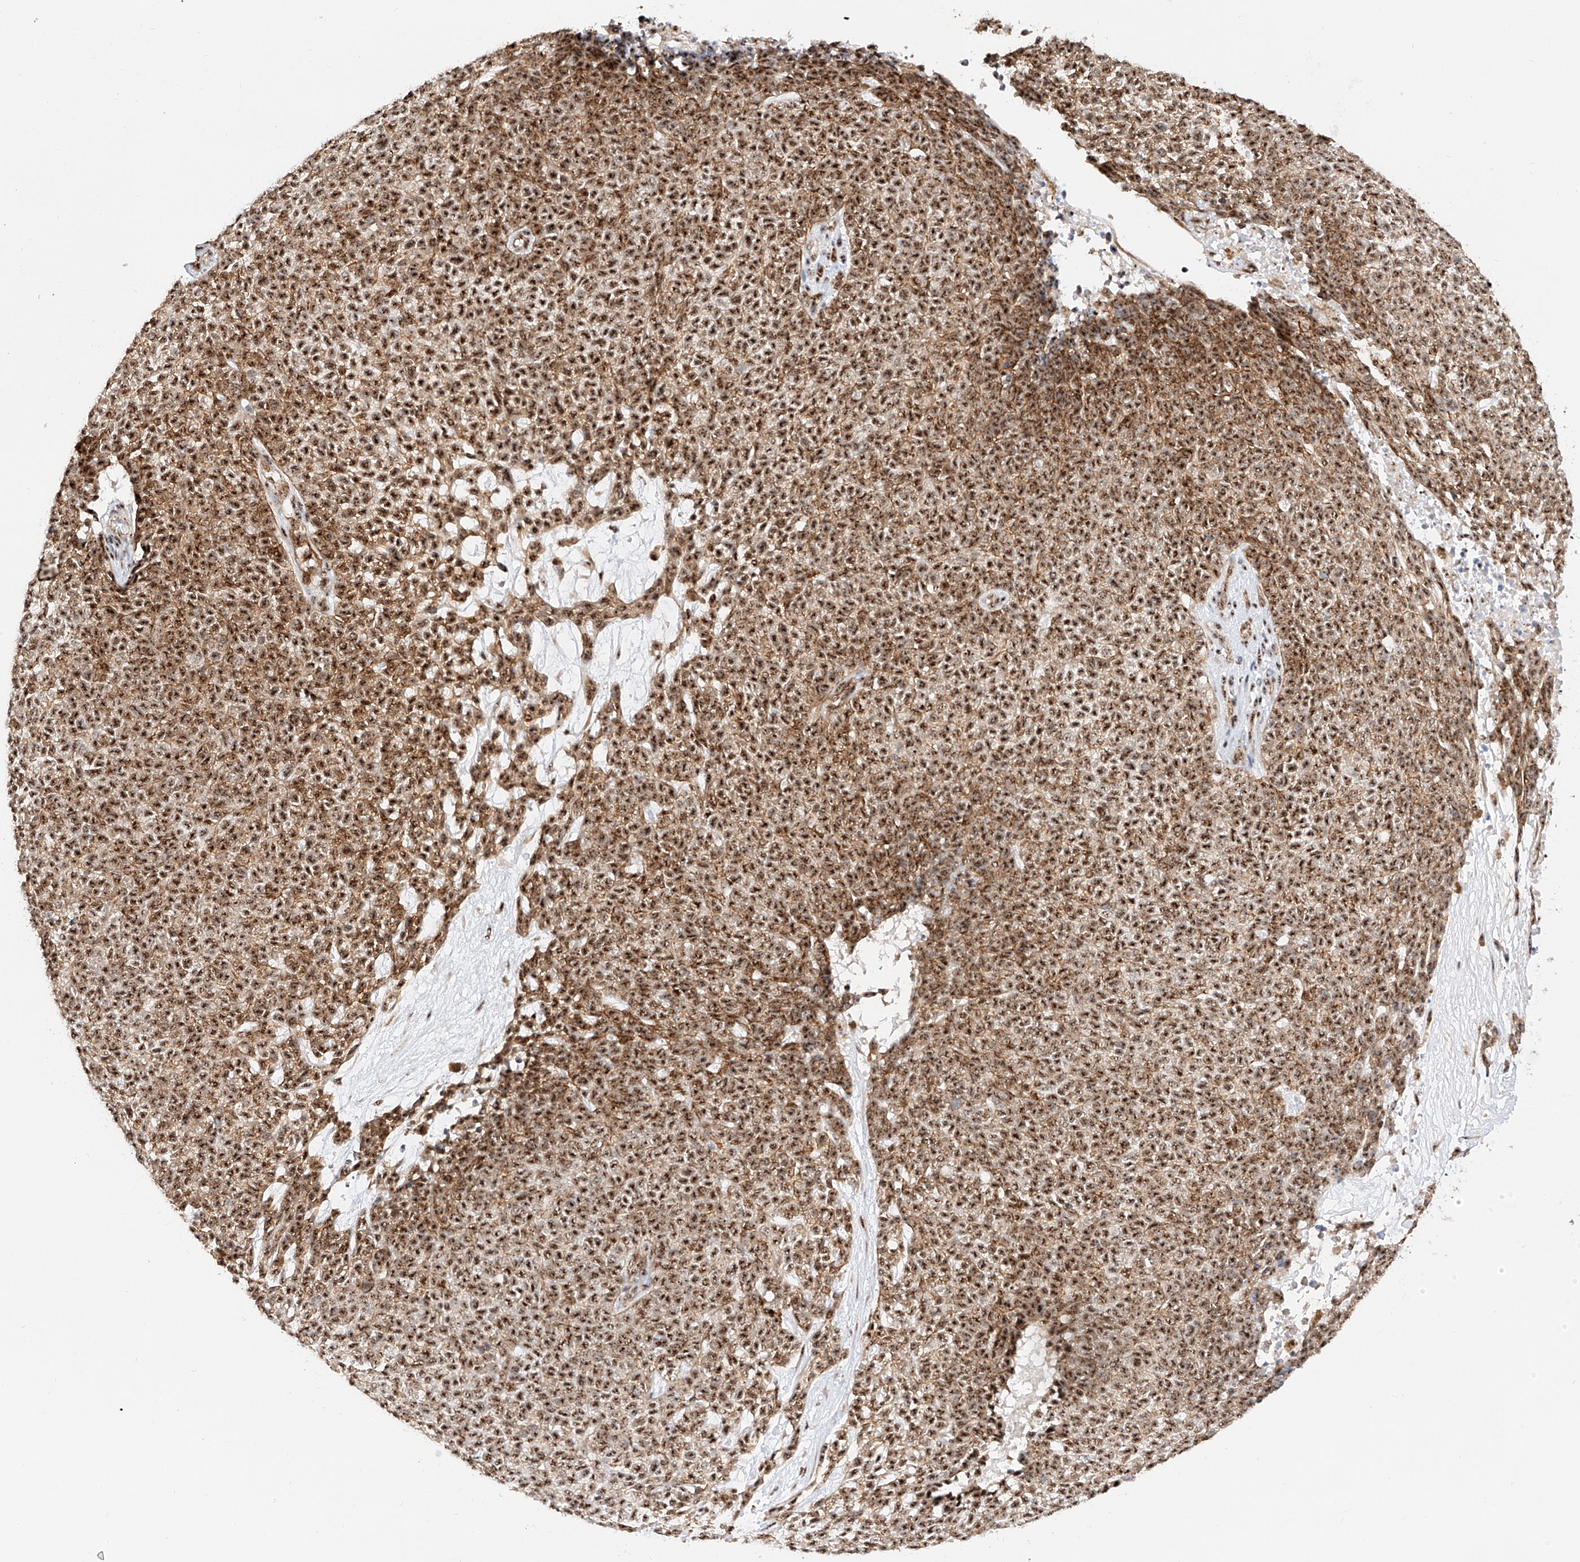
{"staining": {"intensity": "strong", "quantity": ">75%", "location": "cytoplasmic/membranous,nuclear"}, "tissue": "skin cancer", "cell_type": "Tumor cells", "image_type": "cancer", "snomed": [{"axis": "morphology", "description": "Basal cell carcinoma"}, {"axis": "topography", "description": "Skin"}], "caption": "High-power microscopy captured an immunohistochemistry (IHC) photomicrograph of skin cancer, revealing strong cytoplasmic/membranous and nuclear expression in approximately >75% of tumor cells.", "gene": "ATXN7L2", "patient": {"sex": "female", "age": 84}}